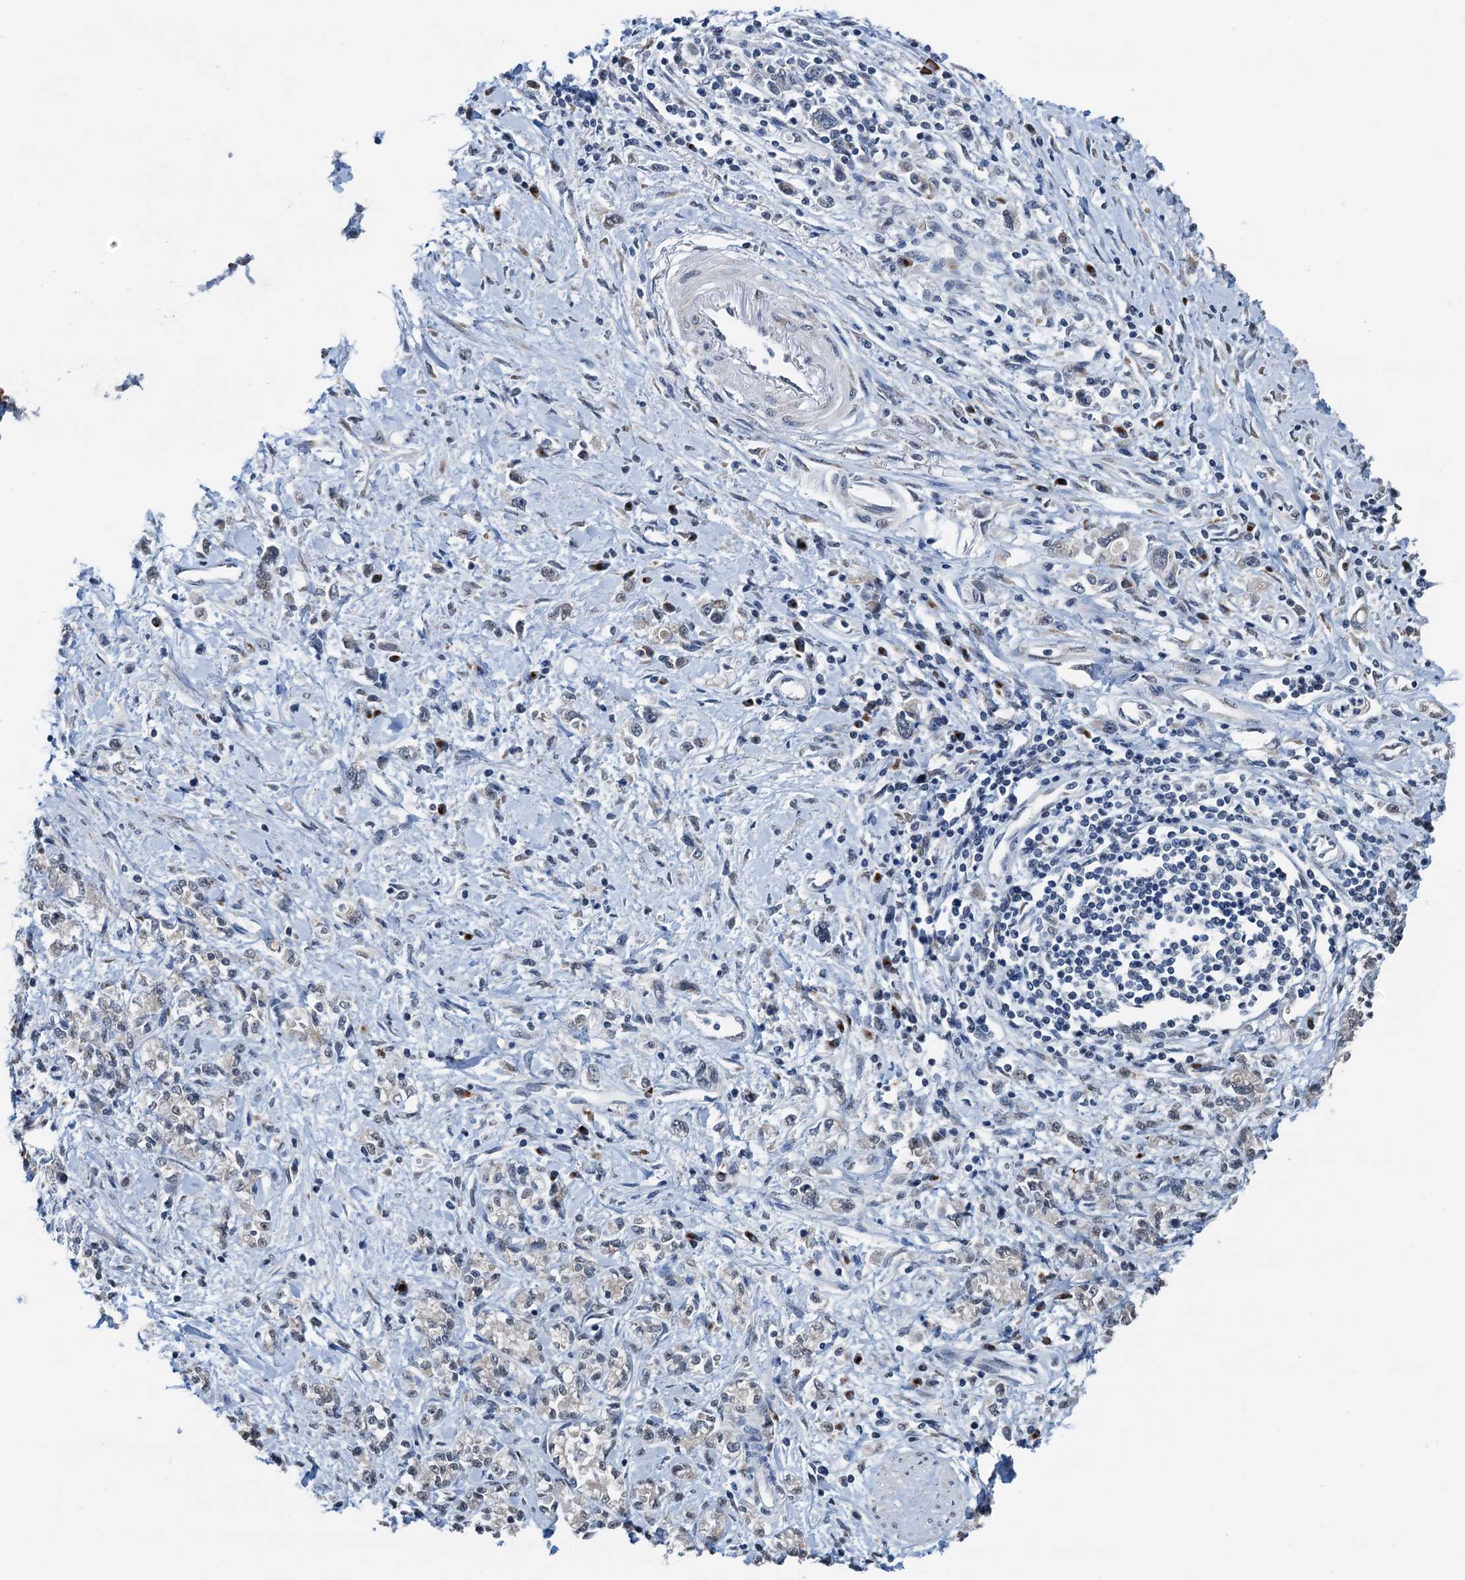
{"staining": {"intensity": "negative", "quantity": "none", "location": "none"}, "tissue": "stomach cancer", "cell_type": "Tumor cells", "image_type": "cancer", "snomed": [{"axis": "morphology", "description": "Adenocarcinoma, NOS"}, {"axis": "topography", "description": "Stomach"}], "caption": "The immunohistochemistry (IHC) image has no significant positivity in tumor cells of stomach adenocarcinoma tissue.", "gene": "SHLD1", "patient": {"sex": "female", "age": 76}}